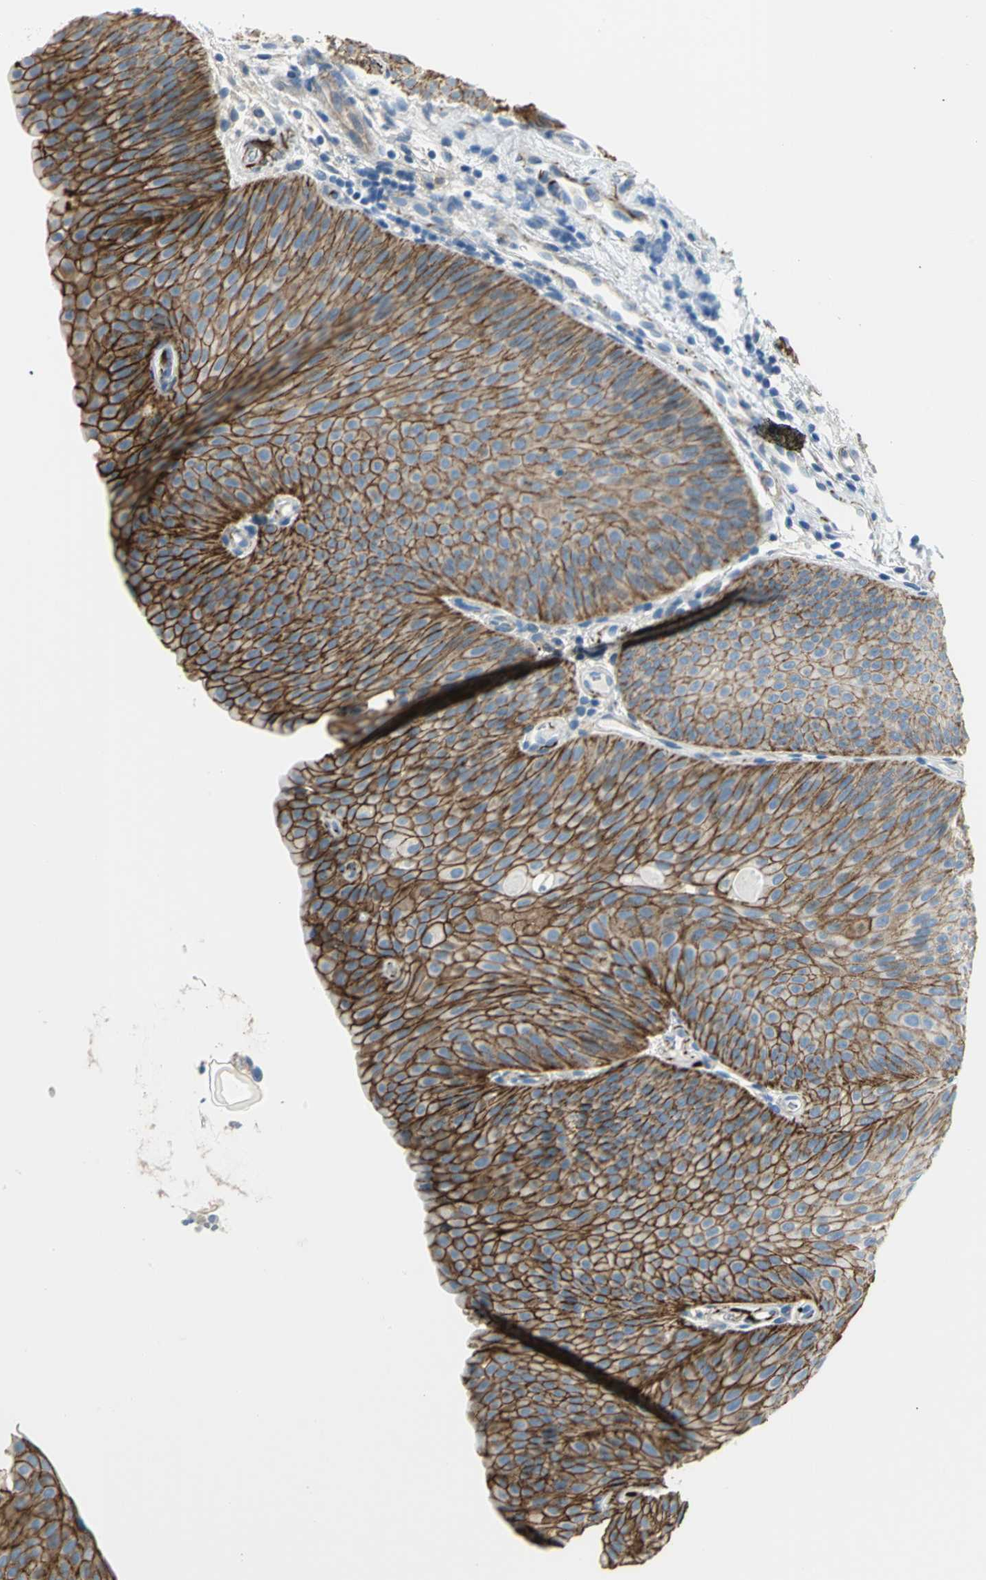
{"staining": {"intensity": "strong", "quantity": ">75%", "location": "cytoplasmic/membranous"}, "tissue": "urothelial cancer", "cell_type": "Tumor cells", "image_type": "cancer", "snomed": [{"axis": "morphology", "description": "Urothelial carcinoma, Low grade"}, {"axis": "topography", "description": "Urinary bladder"}], "caption": "IHC of human urothelial carcinoma (low-grade) shows high levels of strong cytoplasmic/membranous positivity in approximately >75% of tumor cells.", "gene": "ALOX15", "patient": {"sex": "female", "age": 60}}